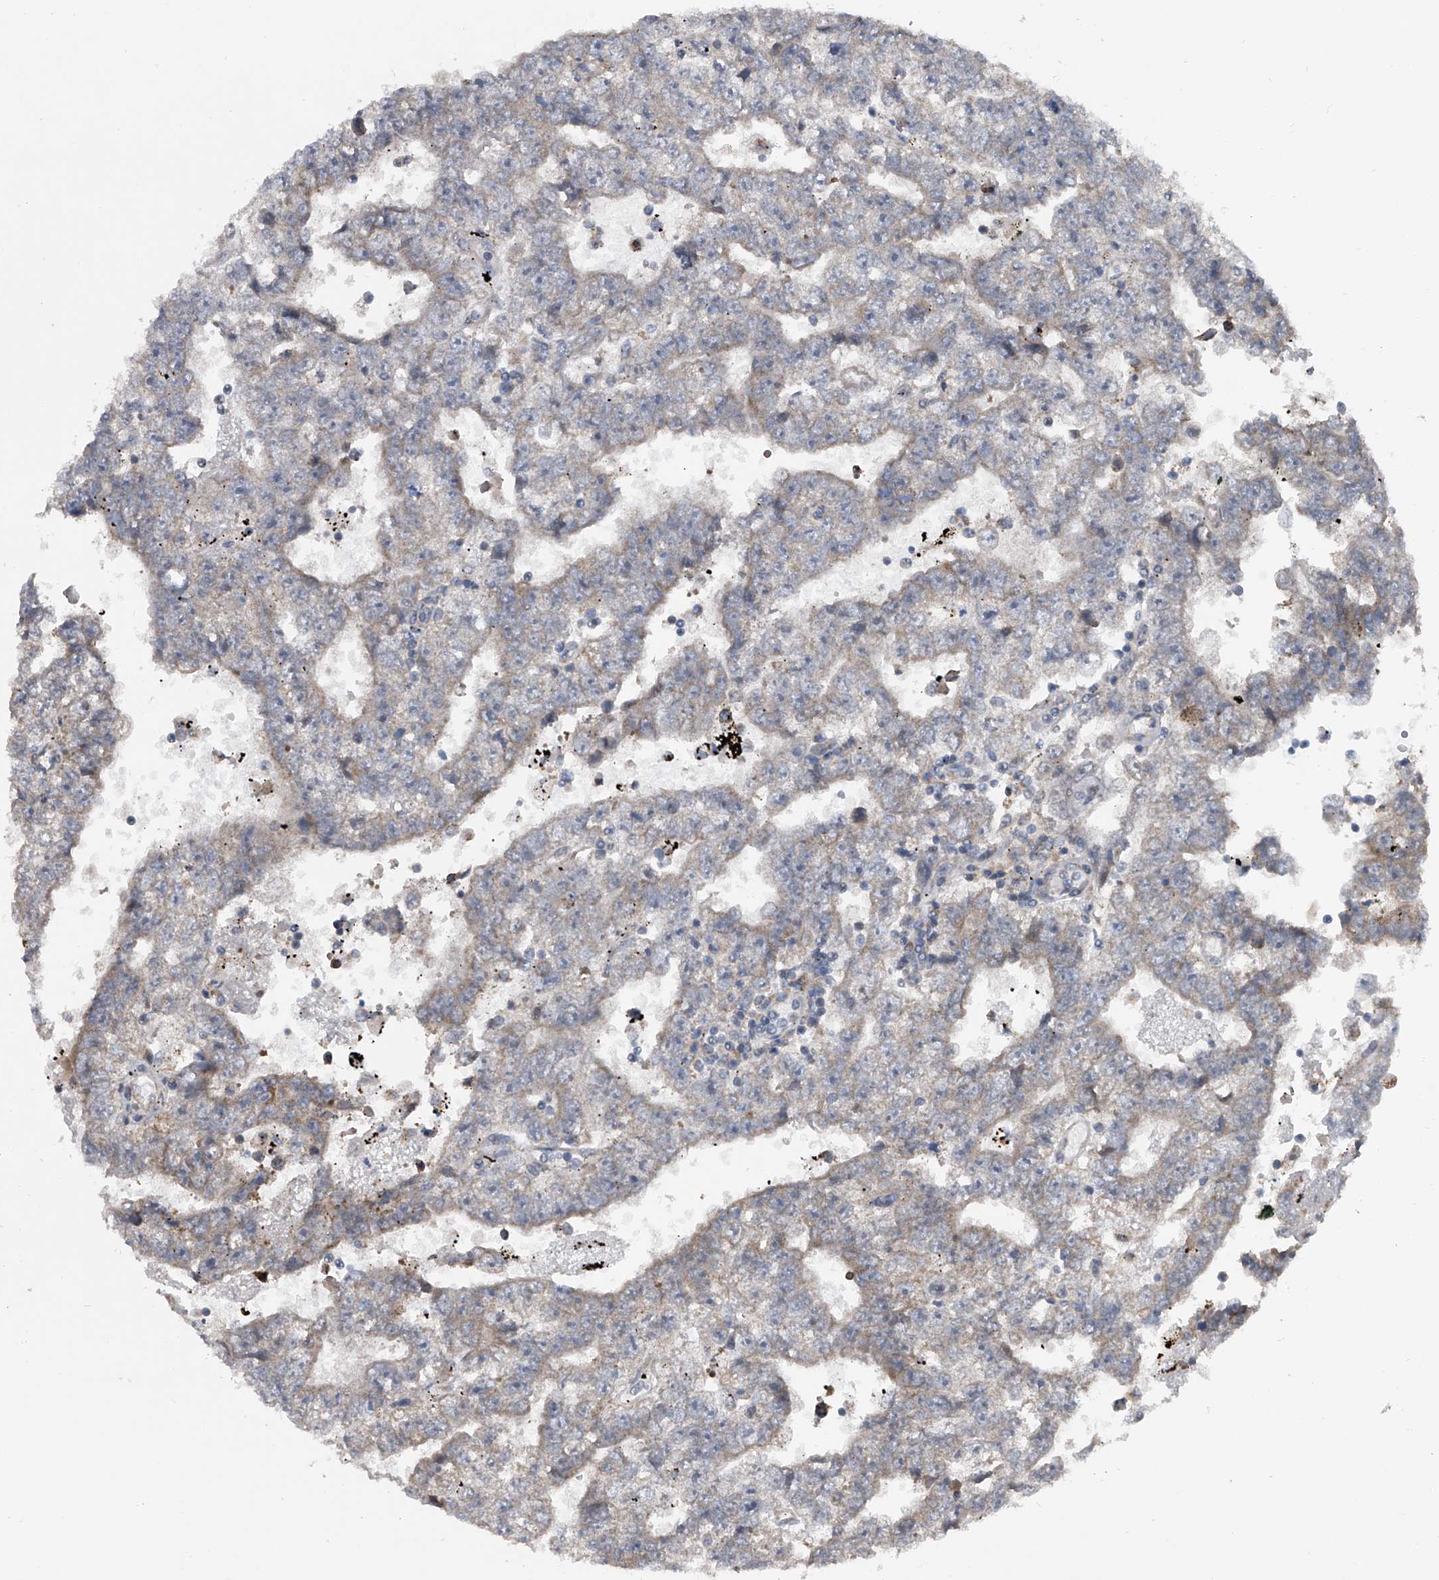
{"staining": {"intensity": "weak", "quantity": "<25%", "location": "cytoplasmic/membranous"}, "tissue": "testis cancer", "cell_type": "Tumor cells", "image_type": "cancer", "snomed": [{"axis": "morphology", "description": "Carcinoma, Embryonal, NOS"}, {"axis": "topography", "description": "Testis"}], "caption": "This histopathology image is of embryonal carcinoma (testis) stained with IHC to label a protein in brown with the nuclei are counter-stained blue. There is no staining in tumor cells.", "gene": "GEMIN8", "patient": {"sex": "male", "age": 25}}